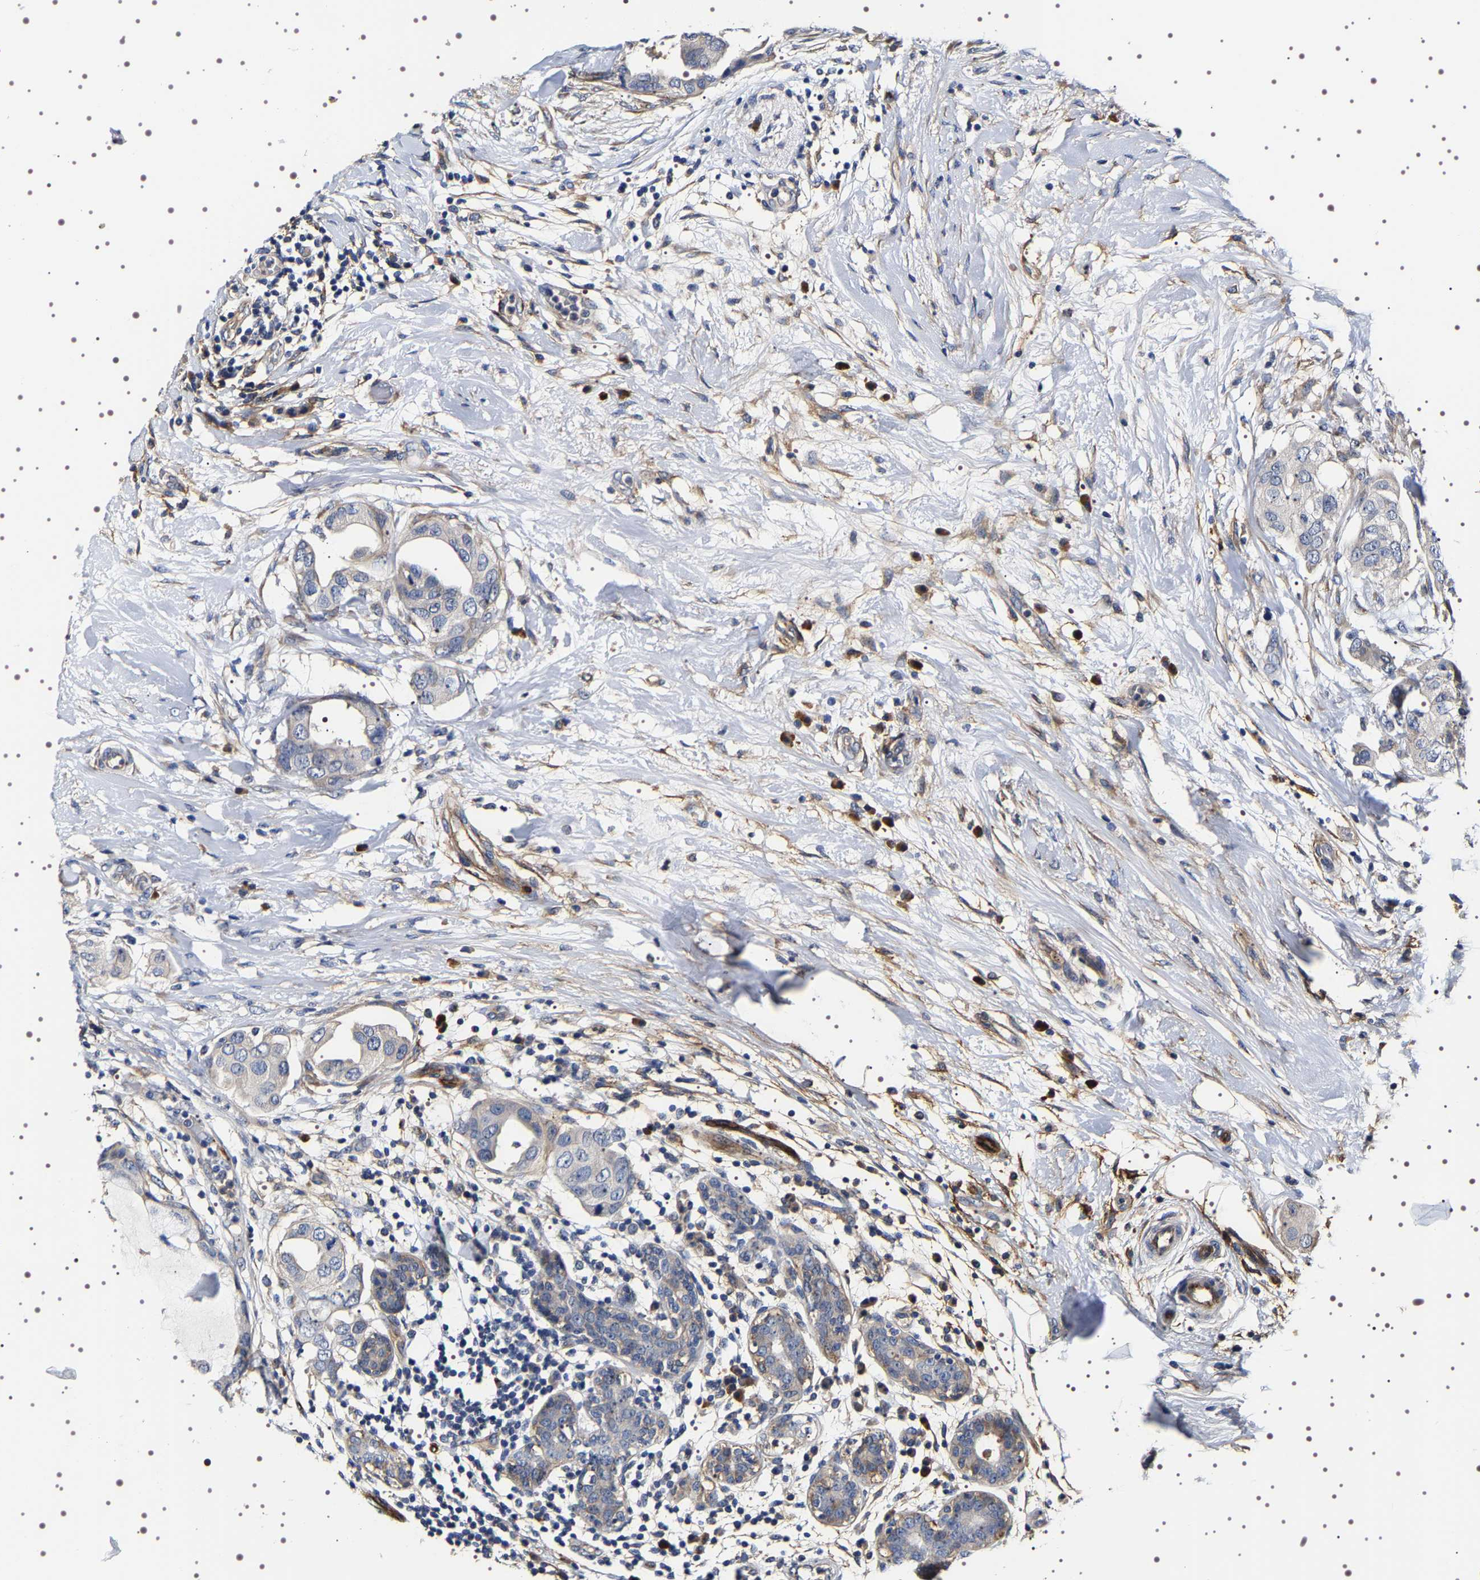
{"staining": {"intensity": "negative", "quantity": "none", "location": "none"}, "tissue": "breast cancer", "cell_type": "Tumor cells", "image_type": "cancer", "snomed": [{"axis": "morphology", "description": "Normal tissue, NOS"}, {"axis": "morphology", "description": "Duct carcinoma"}, {"axis": "topography", "description": "Breast"}], "caption": "Tumor cells are negative for brown protein staining in infiltrating ductal carcinoma (breast). (DAB immunohistochemistry (IHC) with hematoxylin counter stain).", "gene": "ALPL", "patient": {"sex": "female", "age": 40}}